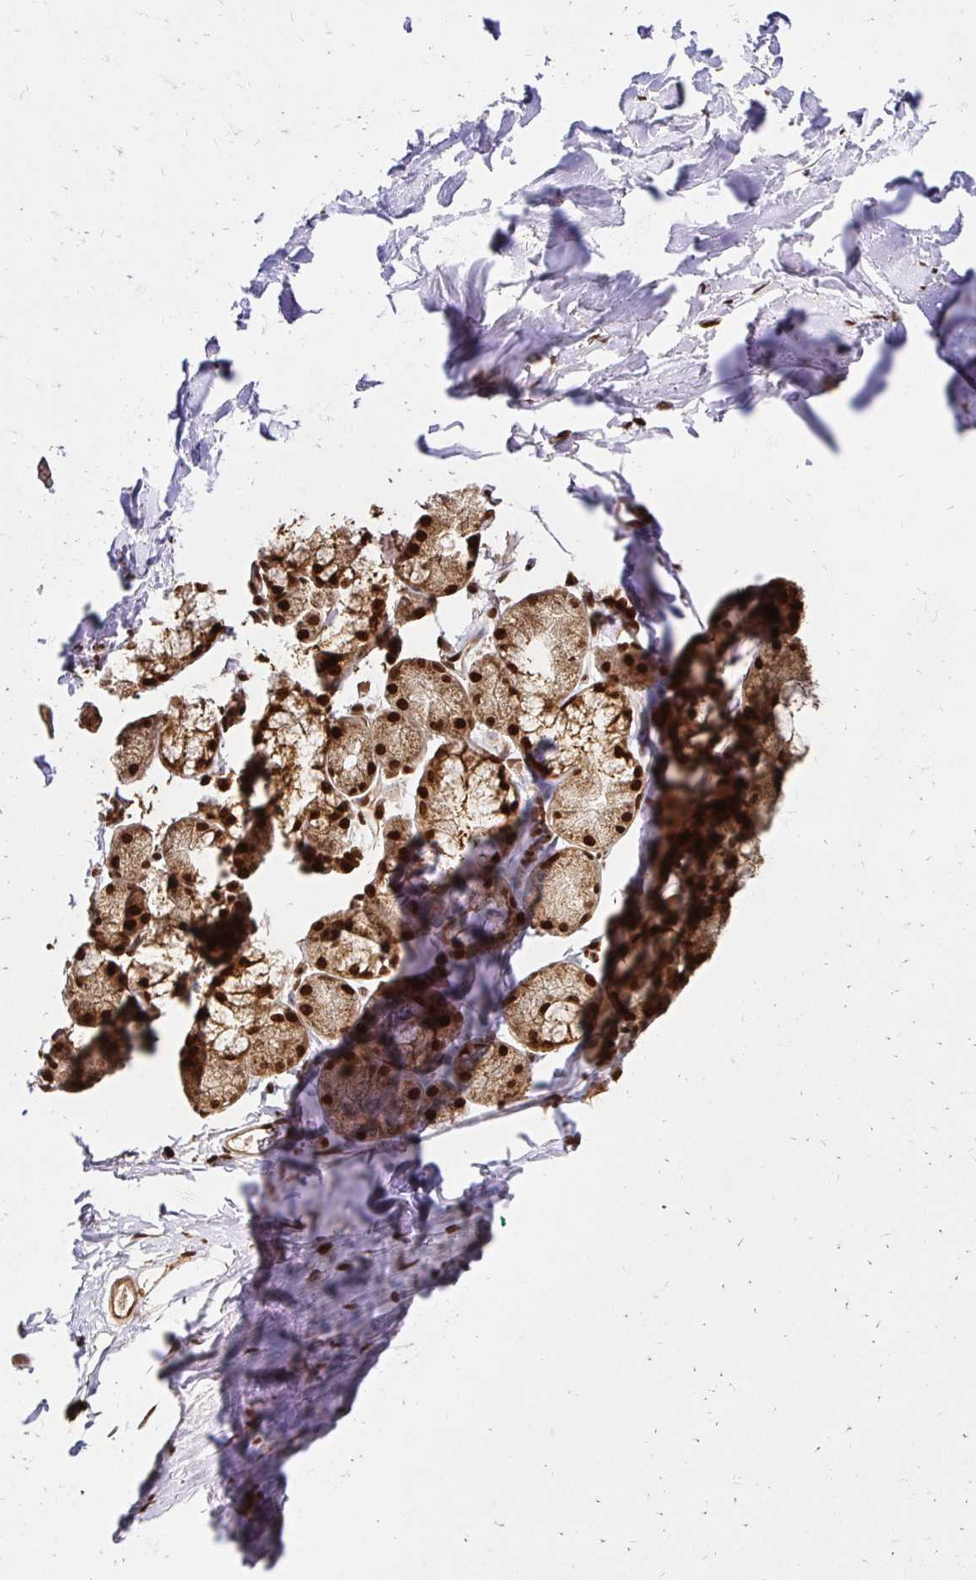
{"staining": {"intensity": "moderate", "quantity": ">75%", "location": "cytoplasmic/membranous,nuclear"}, "tissue": "adipose tissue", "cell_type": "Adipocytes", "image_type": "normal", "snomed": [{"axis": "morphology", "description": "Normal tissue, NOS"}, {"axis": "topography", "description": "Lymph node"}, {"axis": "topography", "description": "Cartilage tissue"}, {"axis": "topography", "description": "Bronchus"}], "caption": "Protein staining of normal adipose tissue shows moderate cytoplasmic/membranous,nuclear expression in about >75% of adipocytes.", "gene": "GLYR1", "patient": {"sex": "female", "age": 70}}